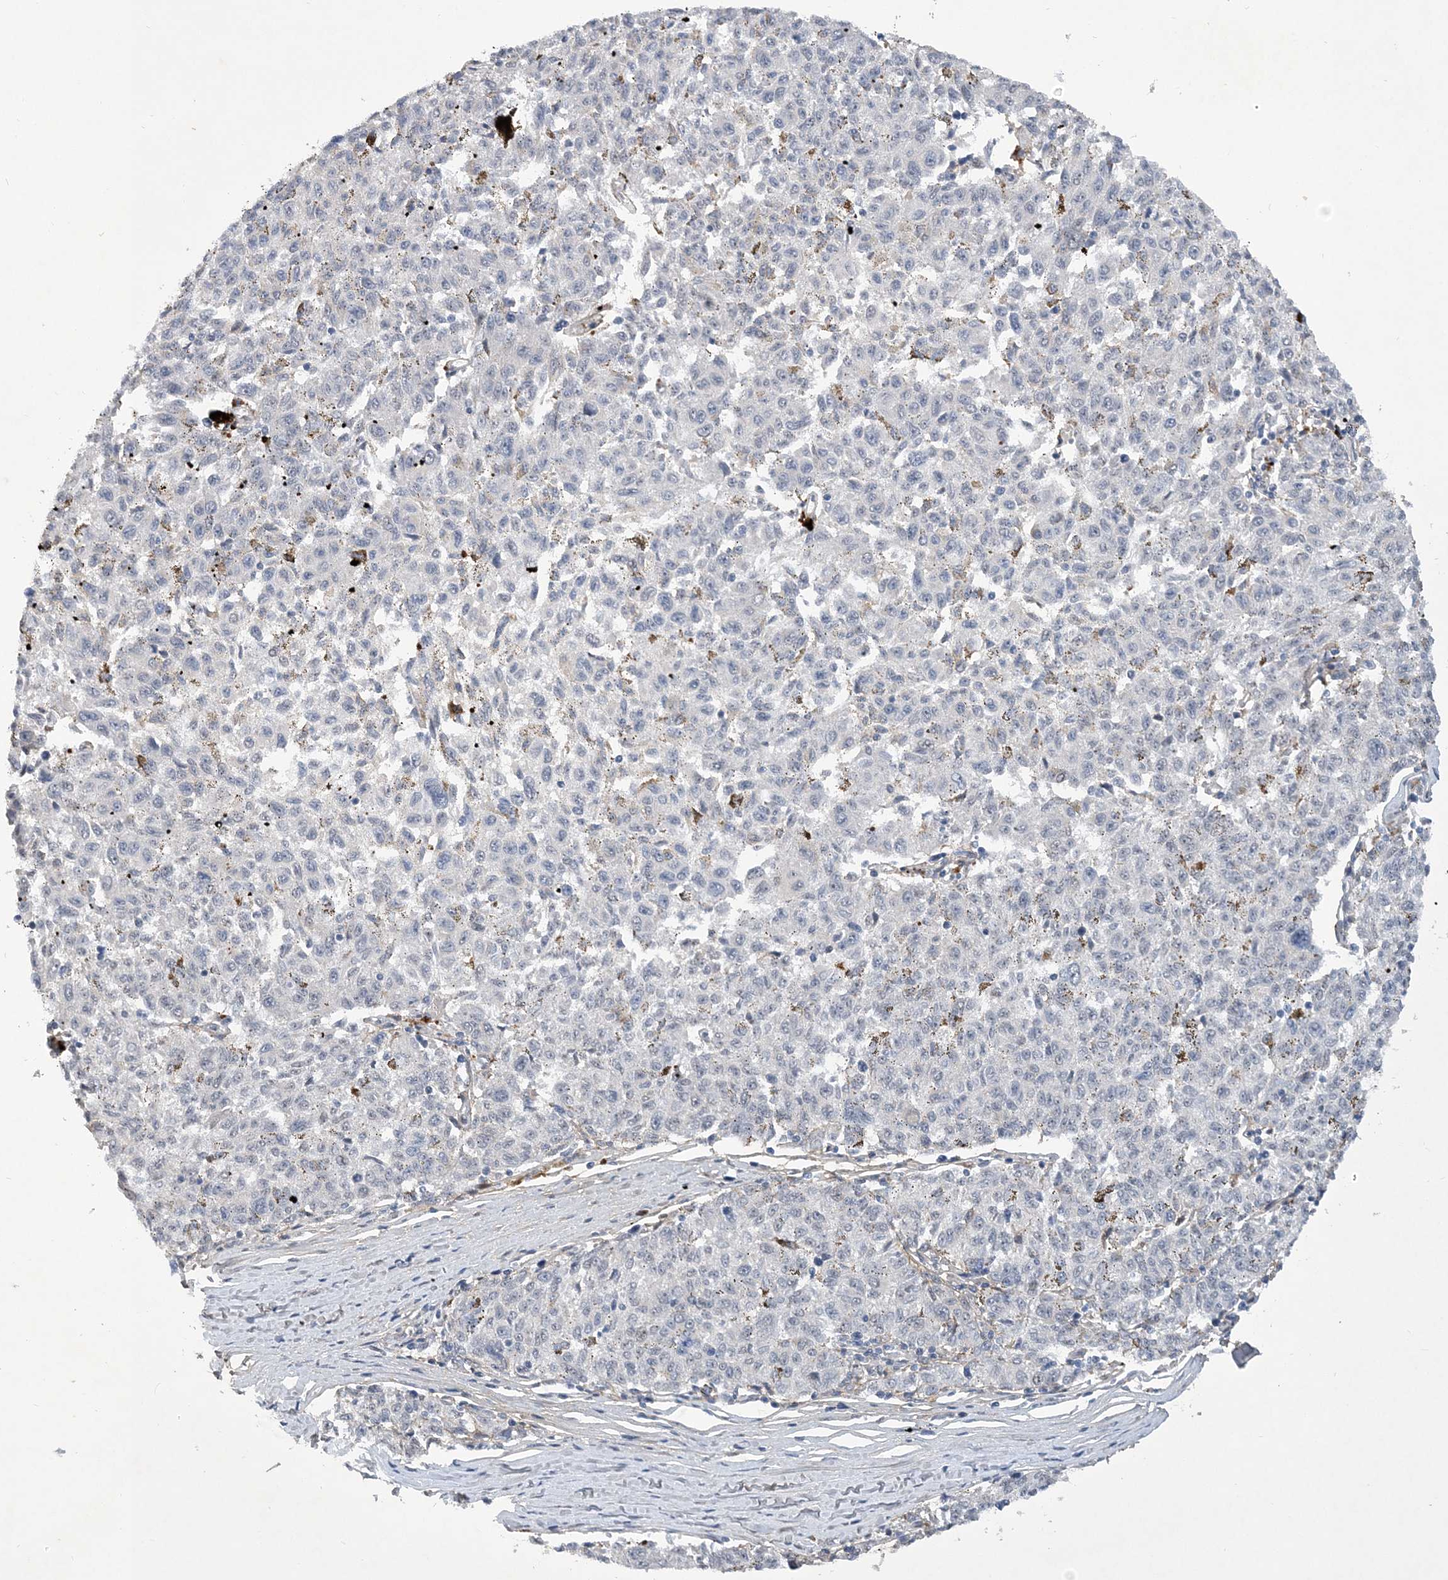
{"staining": {"intensity": "negative", "quantity": "none", "location": "none"}, "tissue": "melanoma", "cell_type": "Tumor cells", "image_type": "cancer", "snomed": [{"axis": "morphology", "description": "Malignant melanoma, NOS"}, {"axis": "topography", "description": "Skin"}], "caption": "Melanoma stained for a protein using immunohistochemistry exhibits no expression tumor cells.", "gene": "FAM217A", "patient": {"sex": "female", "age": 72}}